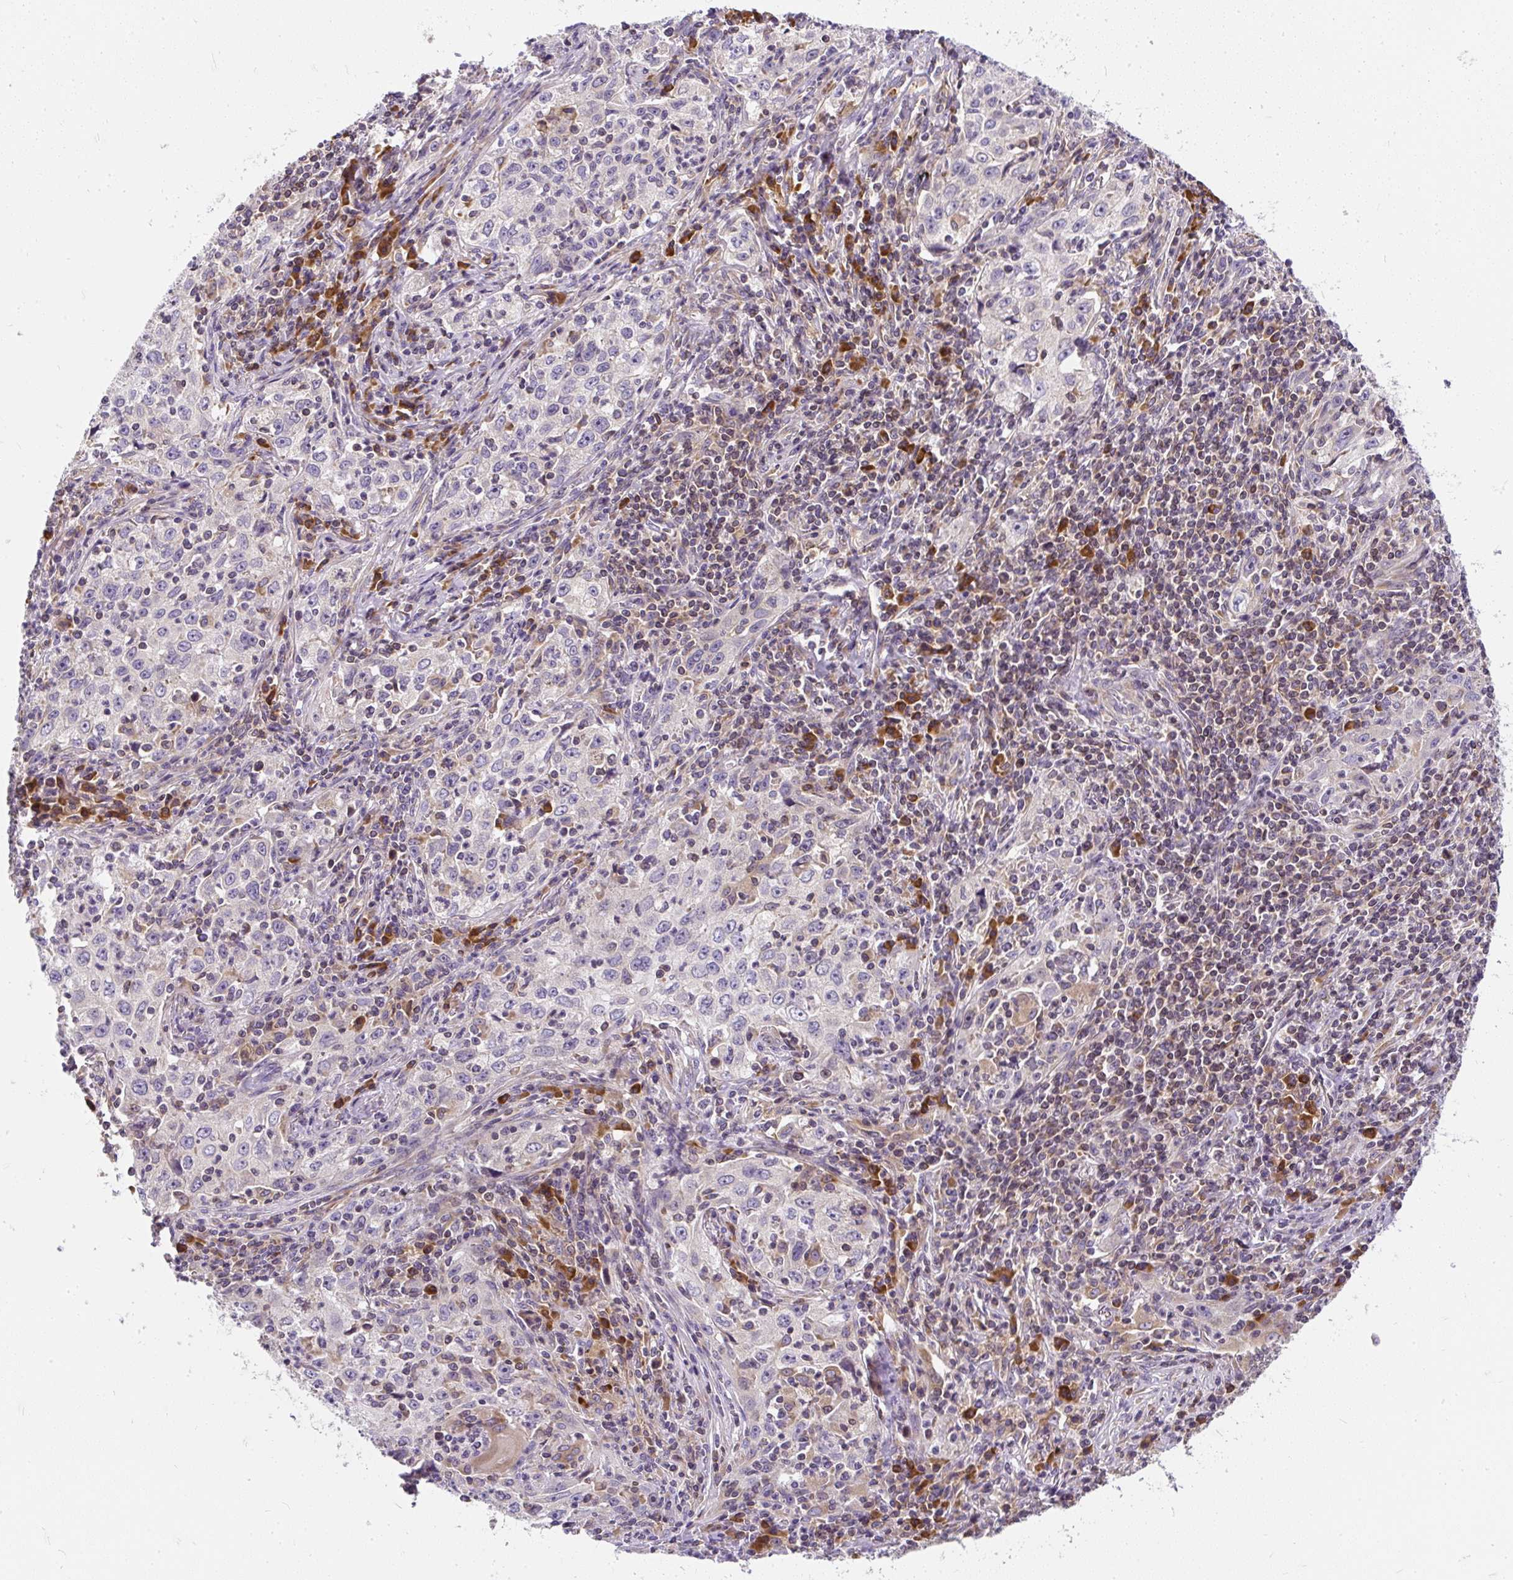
{"staining": {"intensity": "negative", "quantity": "none", "location": "none"}, "tissue": "lung cancer", "cell_type": "Tumor cells", "image_type": "cancer", "snomed": [{"axis": "morphology", "description": "Squamous cell carcinoma, NOS"}, {"axis": "topography", "description": "Lung"}], "caption": "An image of lung cancer (squamous cell carcinoma) stained for a protein displays no brown staining in tumor cells. (Brightfield microscopy of DAB (3,3'-diaminobenzidine) immunohistochemistry at high magnification).", "gene": "CYP20A1", "patient": {"sex": "male", "age": 71}}